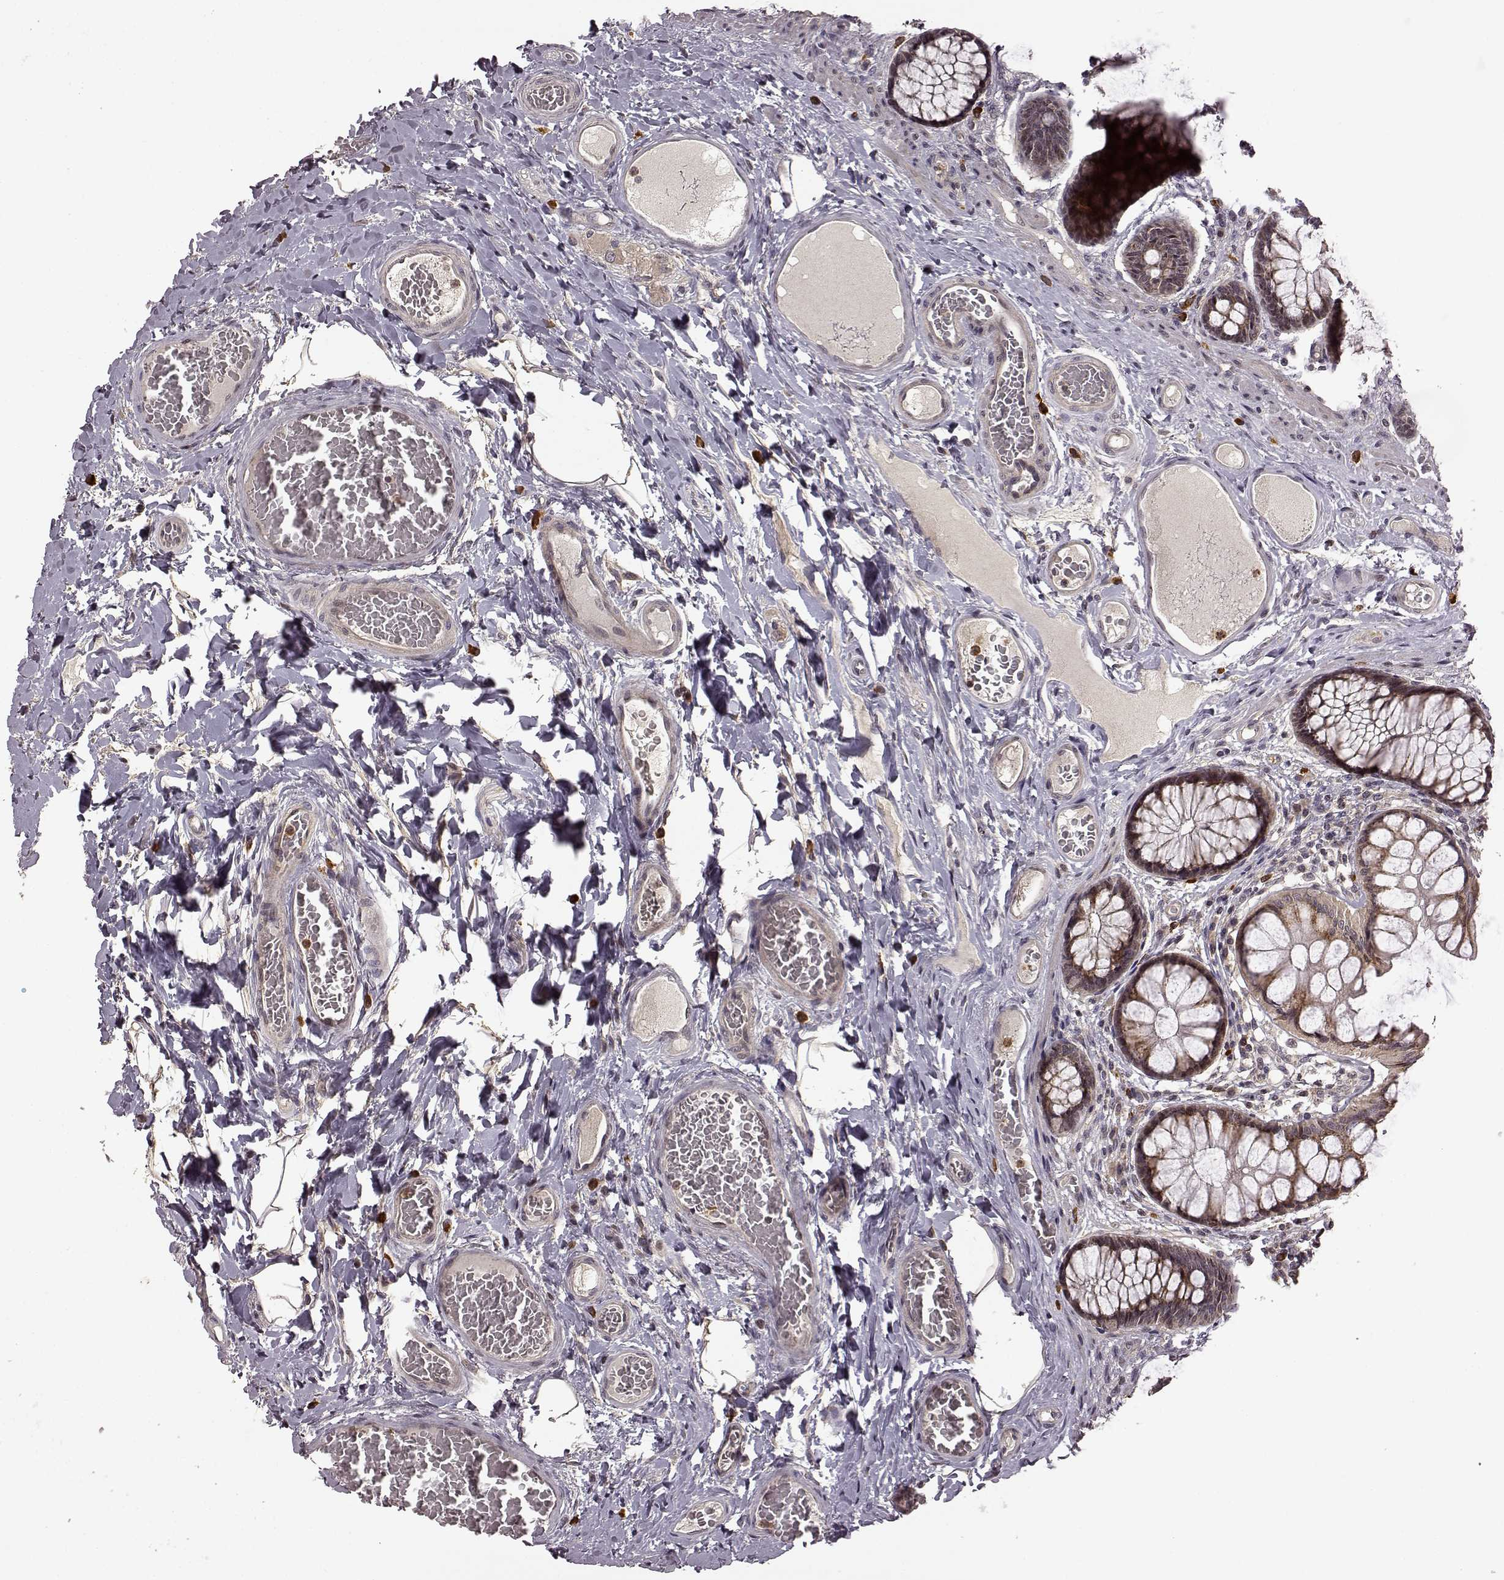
{"staining": {"intensity": "weak", "quantity": "25%-75%", "location": "cytoplasmic/membranous"}, "tissue": "colon", "cell_type": "Endothelial cells", "image_type": "normal", "snomed": [{"axis": "morphology", "description": "Normal tissue, NOS"}, {"axis": "topography", "description": "Colon"}], "caption": "The immunohistochemical stain highlights weak cytoplasmic/membranous positivity in endothelial cells of unremarkable colon. Nuclei are stained in blue.", "gene": "TRMU", "patient": {"sex": "female", "age": 65}}